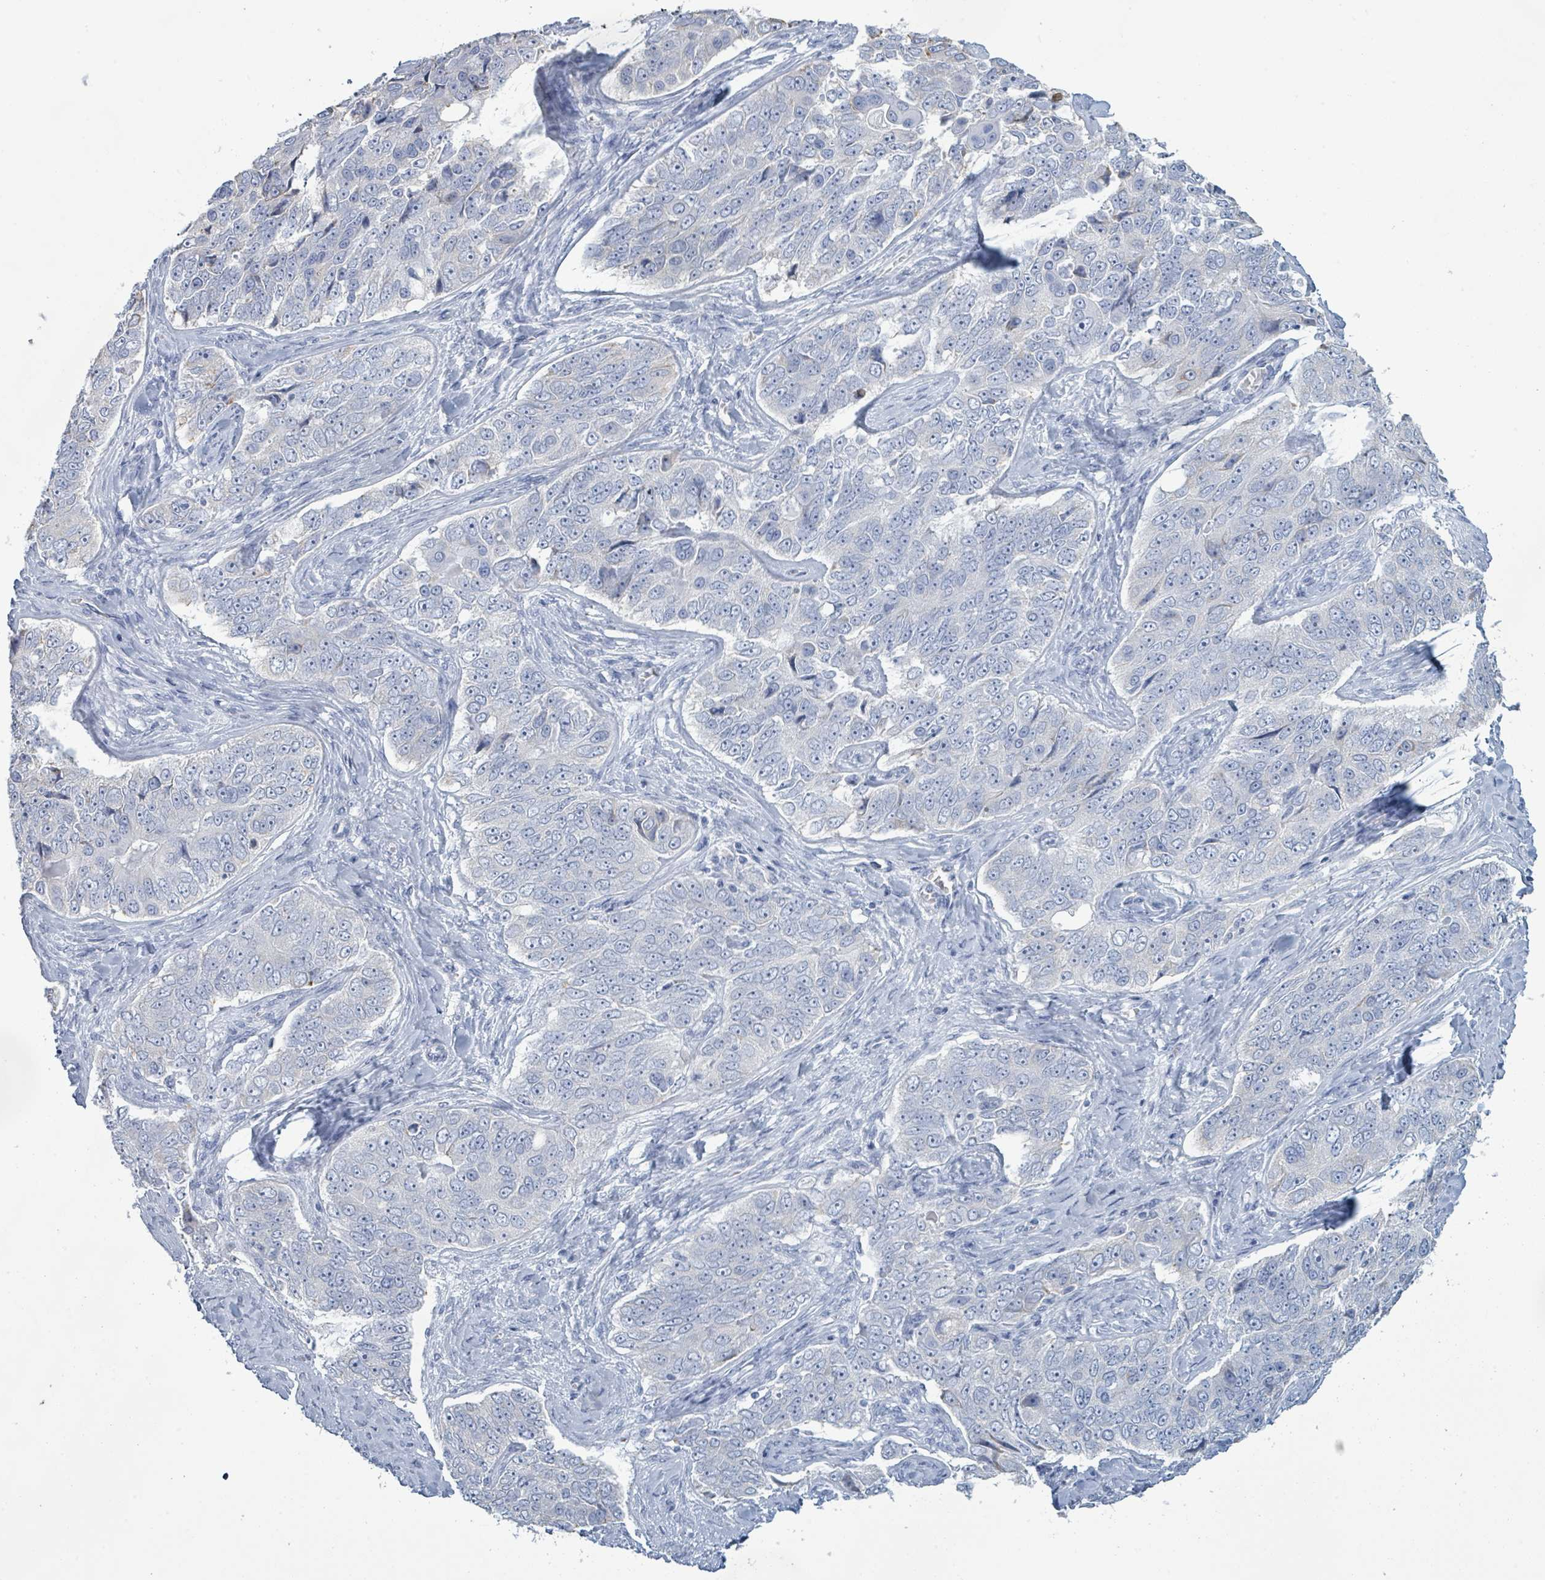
{"staining": {"intensity": "negative", "quantity": "none", "location": "none"}, "tissue": "ovarian cancer", "cell_type": "Tumor cells", "image_type": "cancer", "snomed": [{"axis": "morphology", "description": "Carcinoma, endometroid"}, {"axis": "topography", "description": "Ovary"}], "caption": "Immunohistochemistry micrograph of human ovarian cancer stained for a protein (brown), which exhibits no expression in tumor cells. (DAB immunohistochemistry (IHC), high magnification).", "gene": "PGA3", "patient": {"sex": "female", "age": 51}}